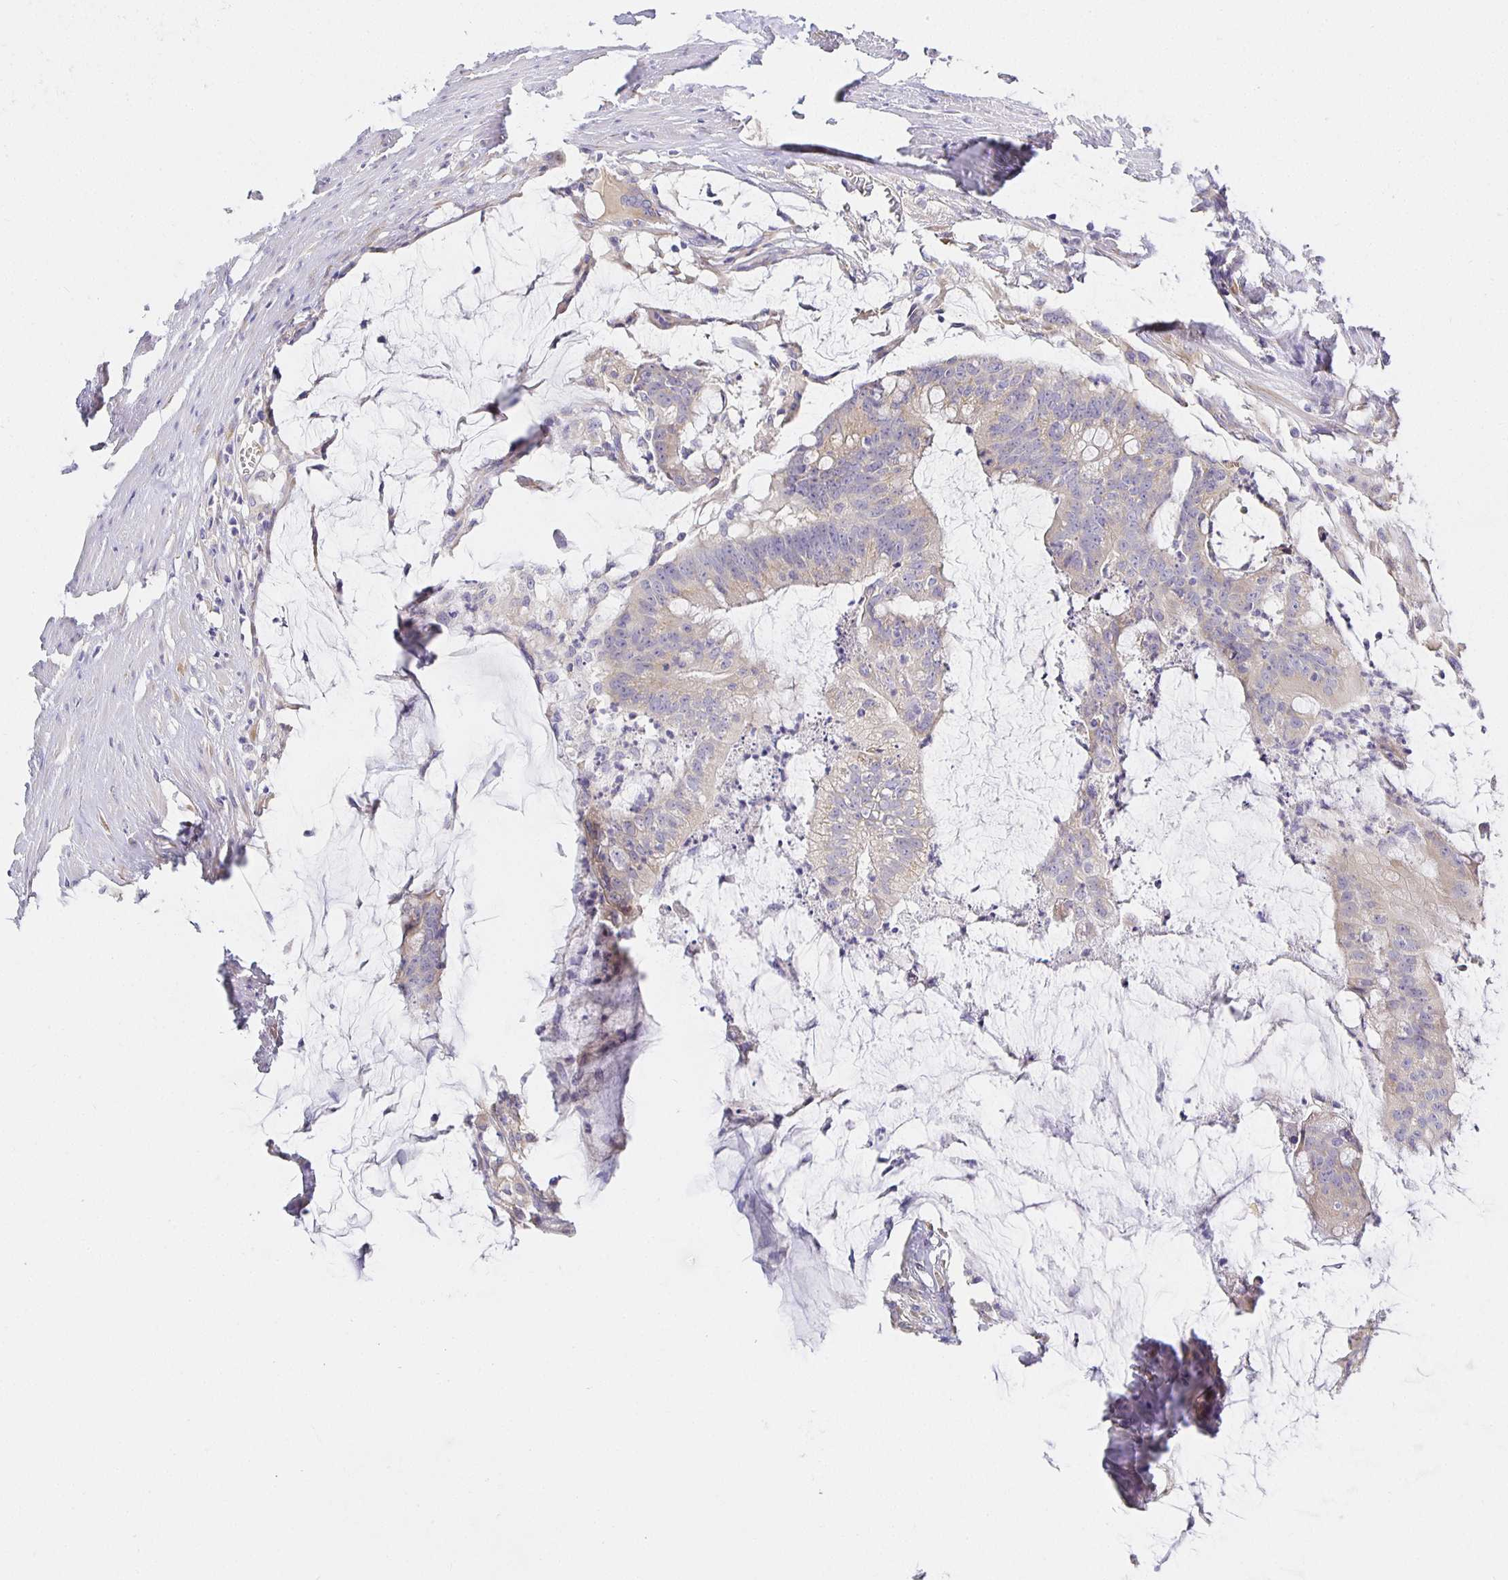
{"staining": {"intensity": "weak", "quantity": "<25%", "location": "cytoplasmic/membranous"}, "tissue": "colorectal cancer", "cell_type": "Tumor cells", "image_type": "cancer", "snomed": [{"axis": "morphology", "description": "Adenocarcinoma, NOS"}, {"axis": "topography", "description": "Colon"}], "caption": "Immunohistochemistry of human colorectal cancer (adenocarcinoma) shows no positivity in tumor cells.", "gene": "OPALIN", "patient": {"sex": "male", "age": 62}}